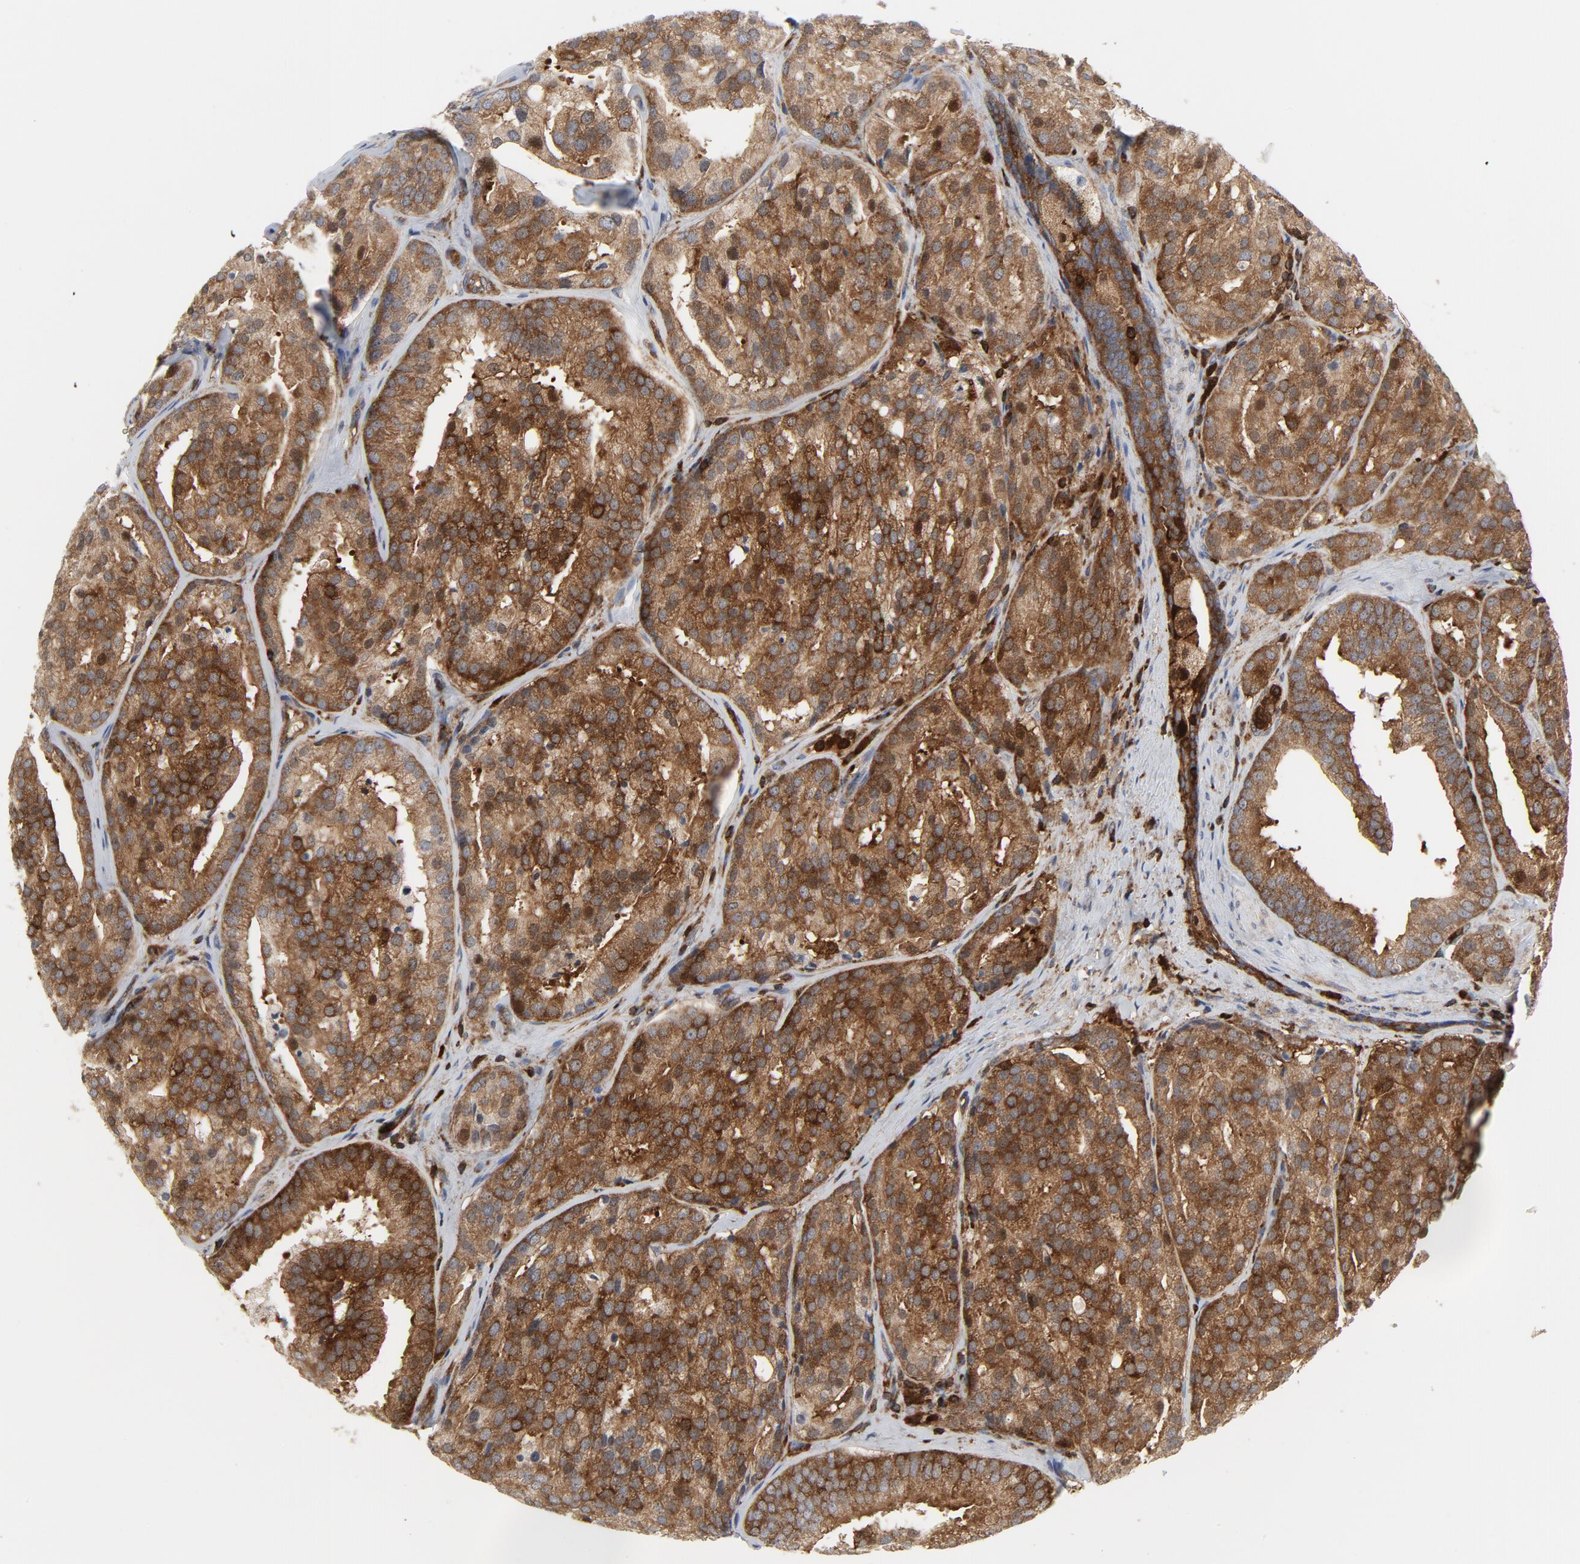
{"staining": {"intensity": "strong", "quantity": ">75%", "location": "cytoplasmic/membranous"}, "tissue": "prostate cancer", "cell_type": "Tumor cells", "image_type": "cancer", "snomed": [{"axis": "morphology", "description": "Adenocarcinoma, High grade"}, {"axis": "topography", "description": "Prostate"}], "caption": "Immunohistochemistry of human prostate cancer (adenocarcinoma (high-grade)) demonstrates high levels of strong cytoplasmic/membranous staining in approximately >75% of tumor cells. The staining was performed using DAB to visualize the protein expression in brown, while the nuclei were stained in blue with hematoxylin (Magnification: 20x).", "gene": "YES1", "patient": {"sex": "male", "age": 64}}